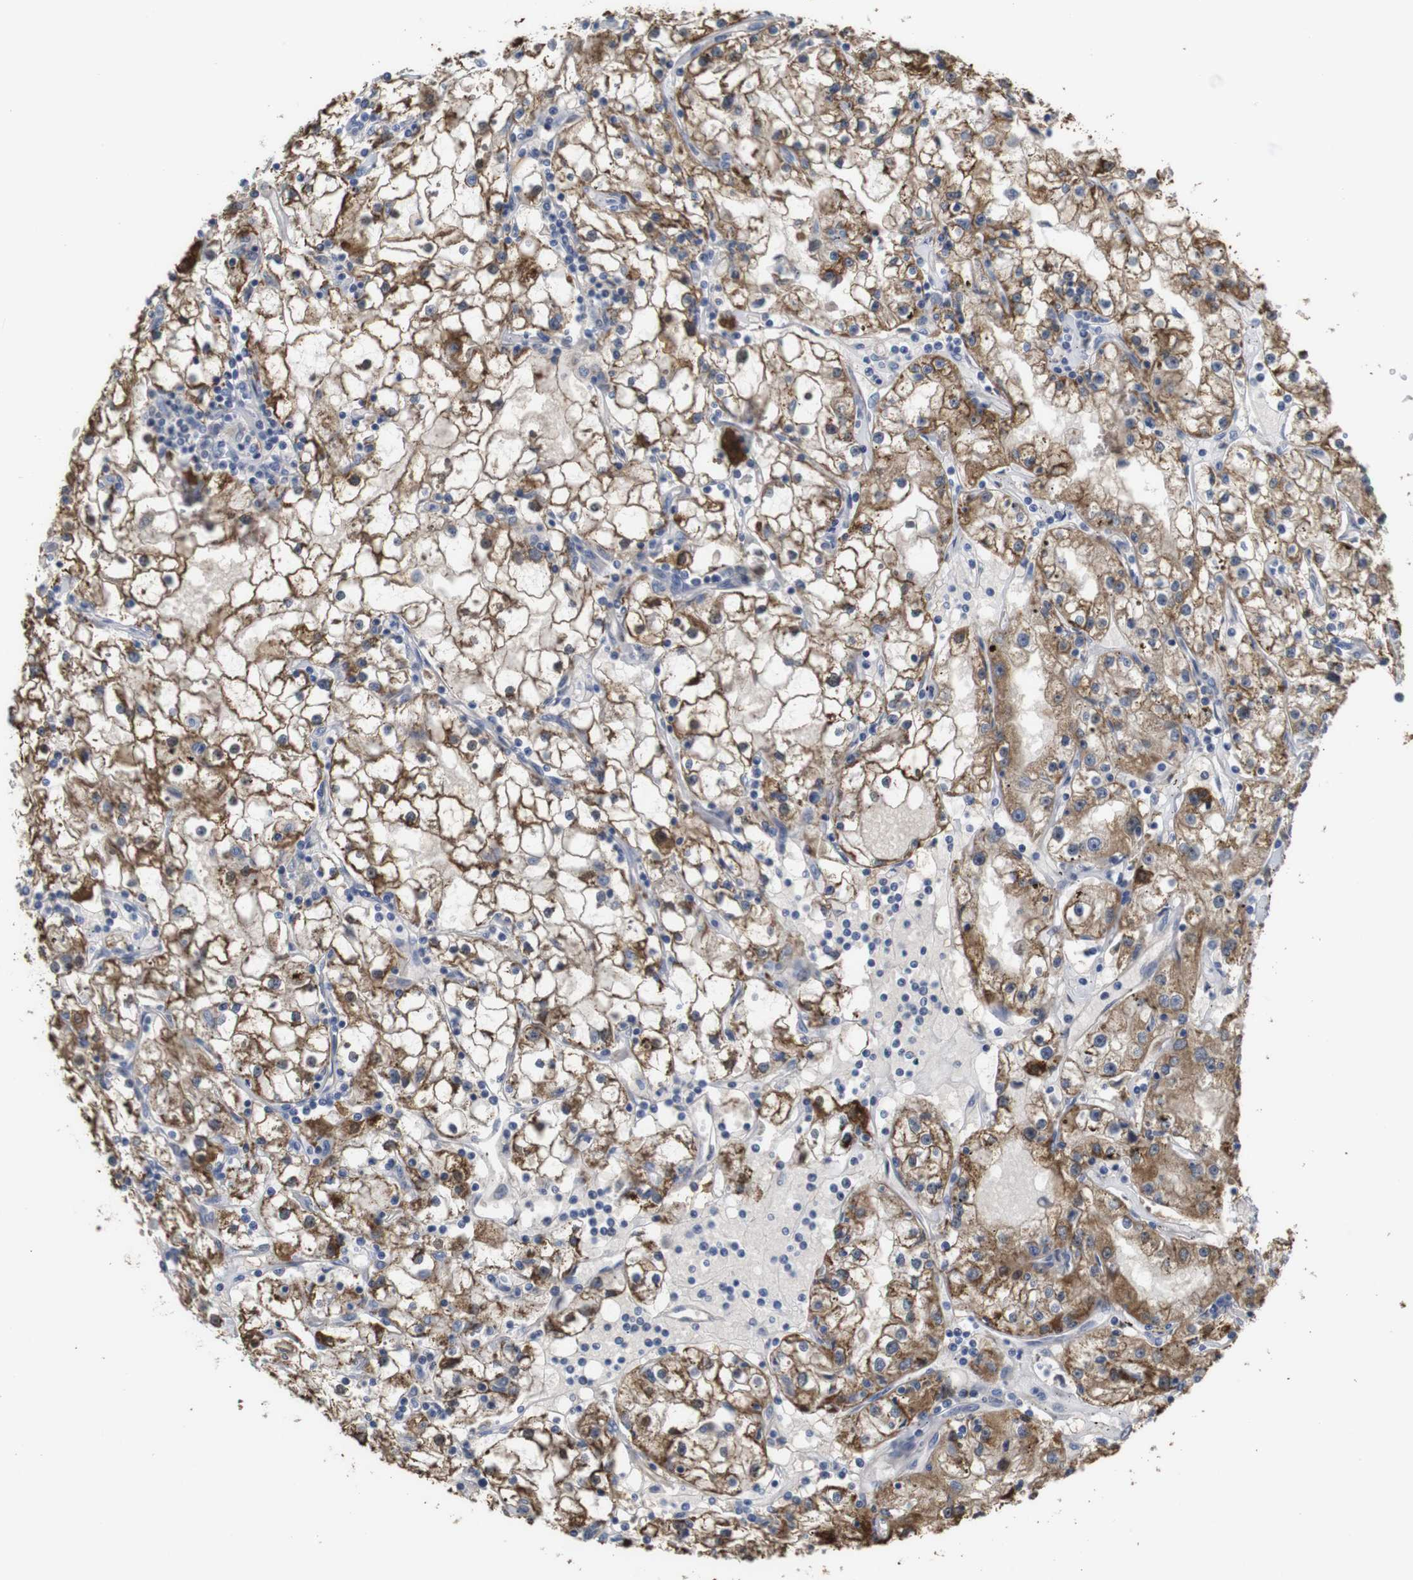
{"staining": {"intensity": "moderate", "quantity": ">75%", "location": "cytoplasmic/membranous"}, "tissue": "renal cancer", "cell_type": "Tumor cells", "image_type": "cancer", "snomed": [{"axis": "morphology", "description": "Adenocarcinoma, NOS"}, {"axis": "topography", "description": "Kidney"}], "caption": "This is a histology image of immunohistochemistry (IHC) staining of renal cancer (adenocarcinoma), which shows moderate expression in the cytoplasmic/membranous of tumor cells.", "gene": "PTPRR", "patient": {"sex": "male", "age": 56}}